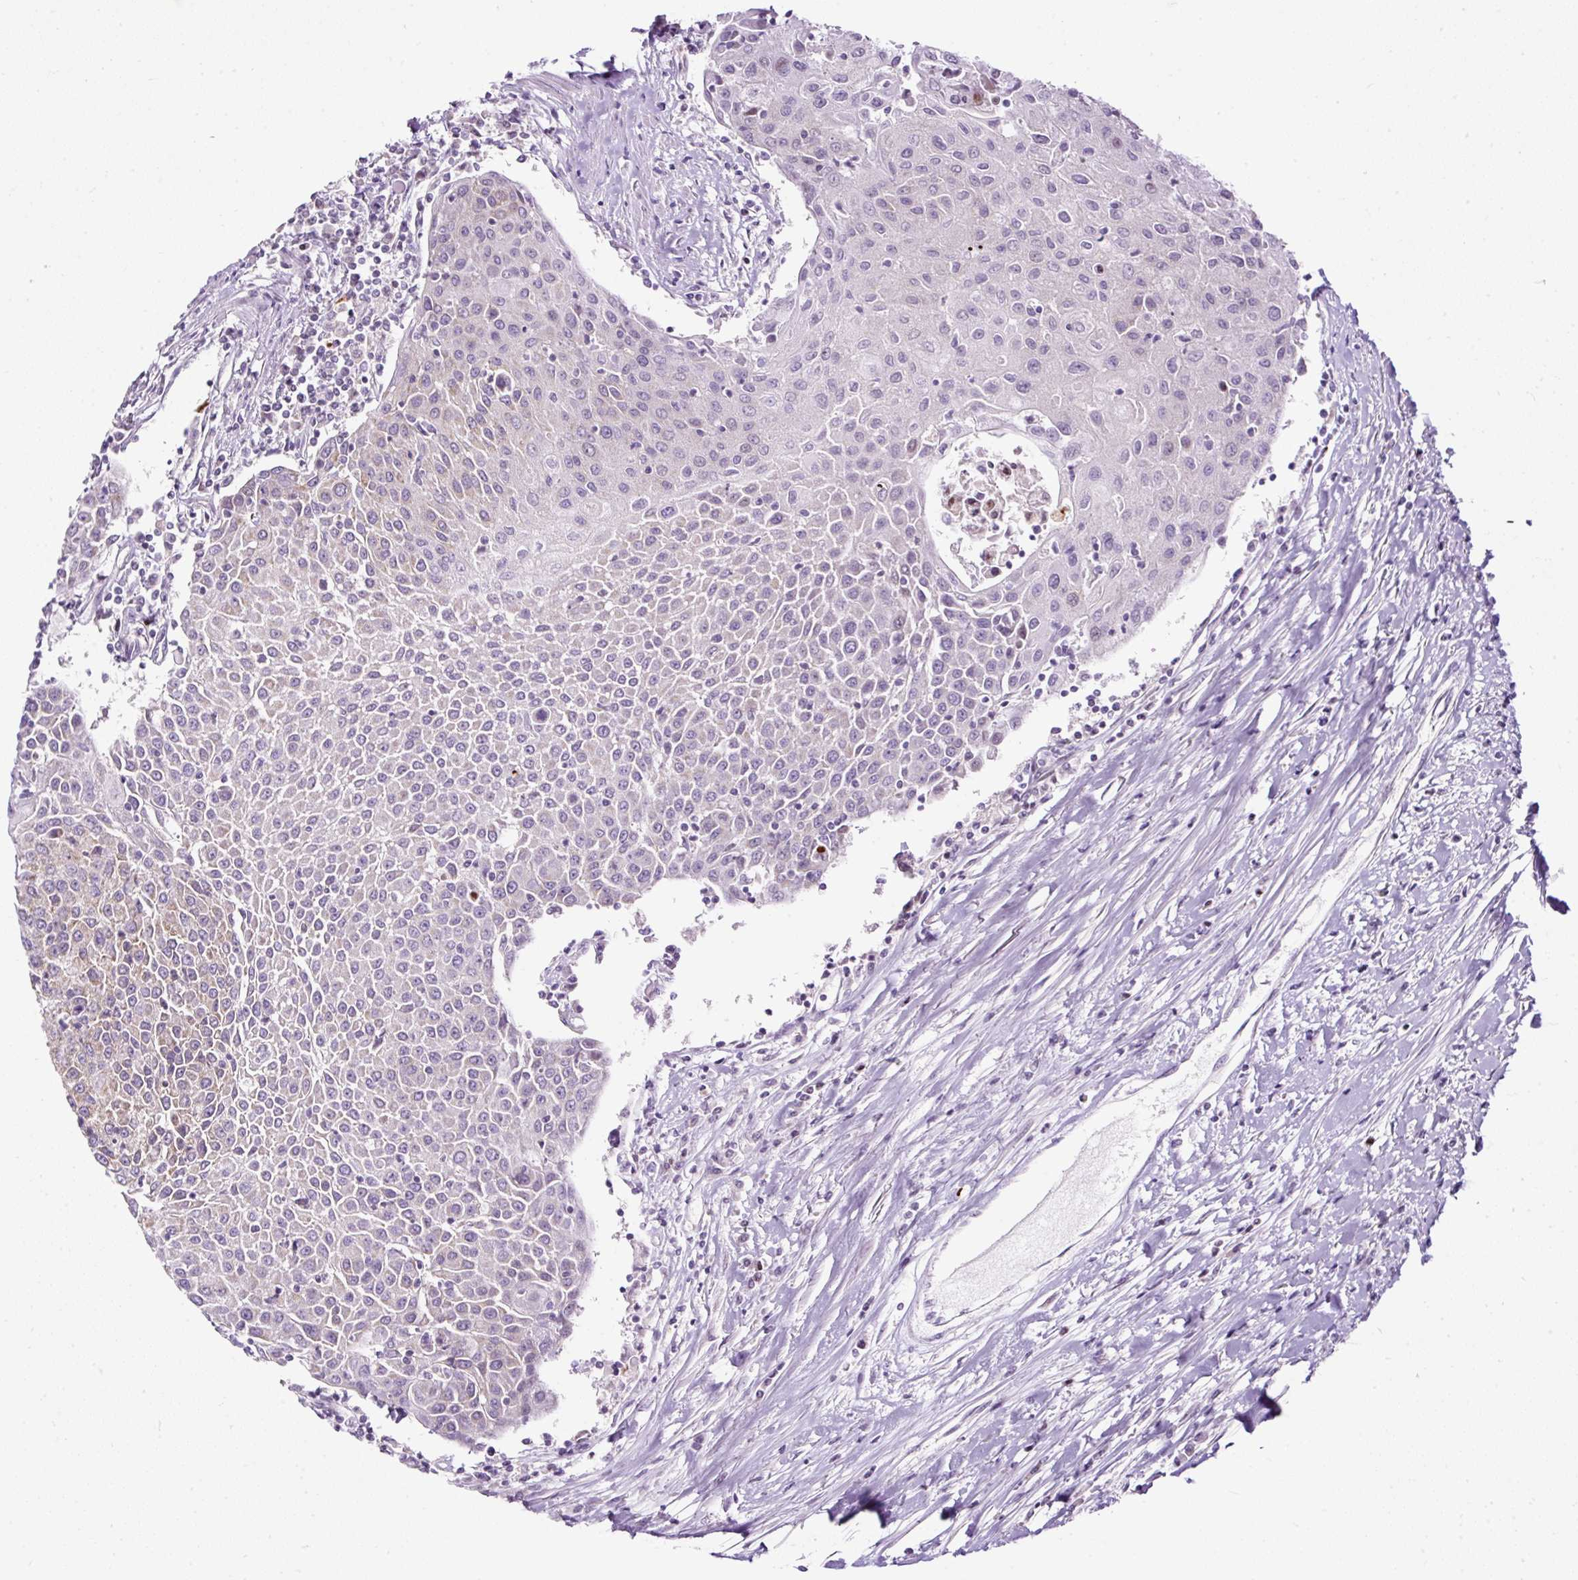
{"staining": {"intensity": "weak", "quantity": "25%-75%", "location": "cytoplasmic/membranous"}, "tissue": "urothelial cancer", "cell_type": "Tumor cells", "image_type": "cancer", "snomed": [{"axis": "morphology", "description": "Urothelial carcinoma, High grade"}, {"axis": "topography", "description": "Urinary bladder"}], "caption": "Immunohistochemistry staining of urothelial cancer, which reveals low levels of weak cytoplasmic/membranous staining in approximately 25%-75% of tumor cells indicating weak cytoplasmic/membranous protein positivity. The staining was performed using DAB (3,3'-diaminobenzidine) (brown) for protein detection and nuclei were counterstained in hematoxylin (blue).", "gene": "FMC1", "patient": {"sex": "female", "age": 85}}